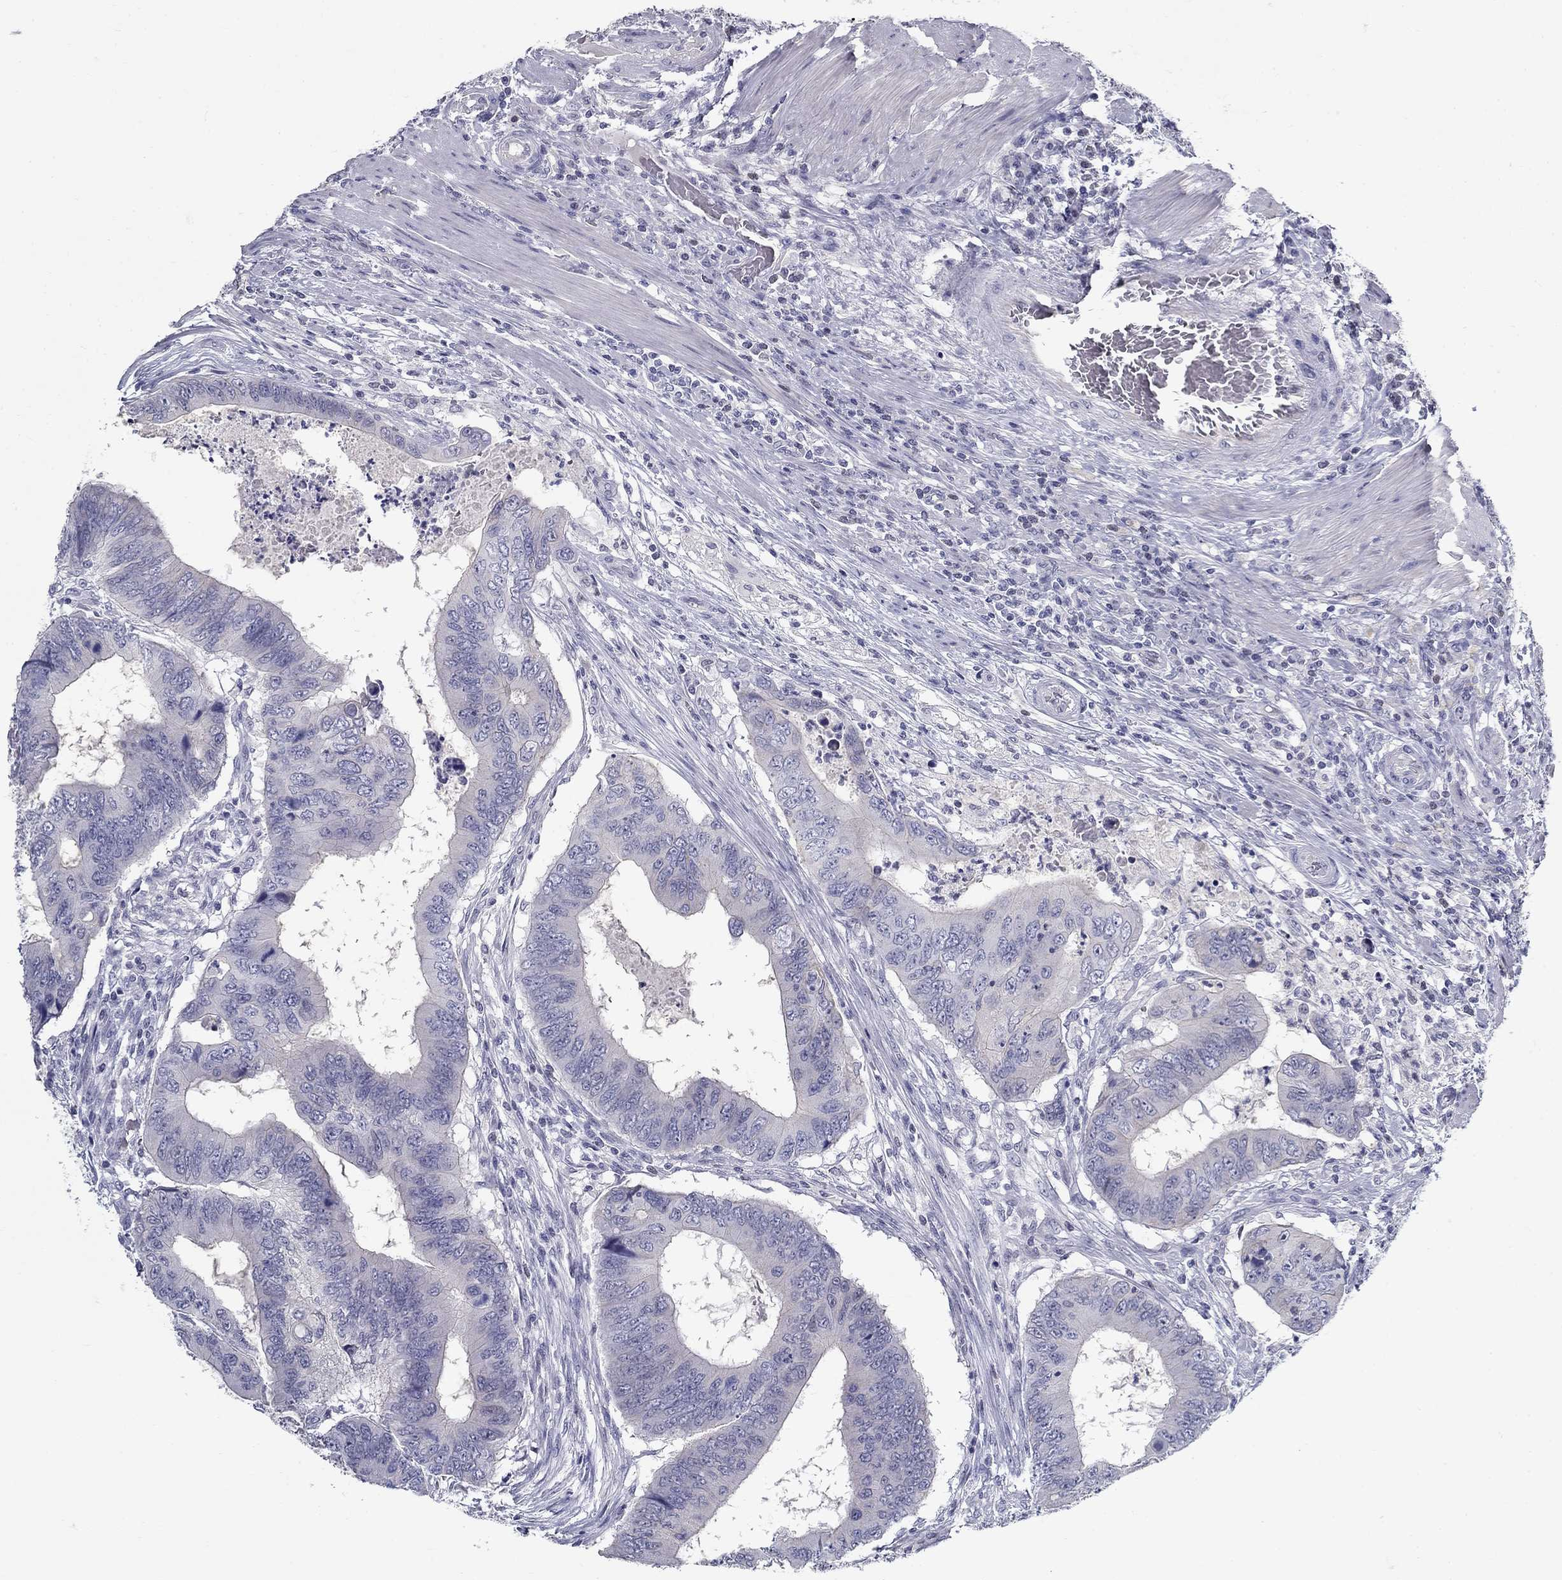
{"staining": {"intensity": "negative", "quantity": "none", "location": "none"}, "tissue": "colorectal cancer", "cell_type": "Tumor cells", "image_type": "cancer", "snomed": [{"axis": "morphology", "description": "Adenocarcinoma, NOS"}, {"axis": "topography", "description": "Colon"}], "caption": "IHC image of neoplastic tissue: human adenocarcinoma (colorectal) stained with DAB displays no significant protein positivity in tumor cells.", "gene": "GUCA1A", "patient": {"sex": "male", "age": 53}}